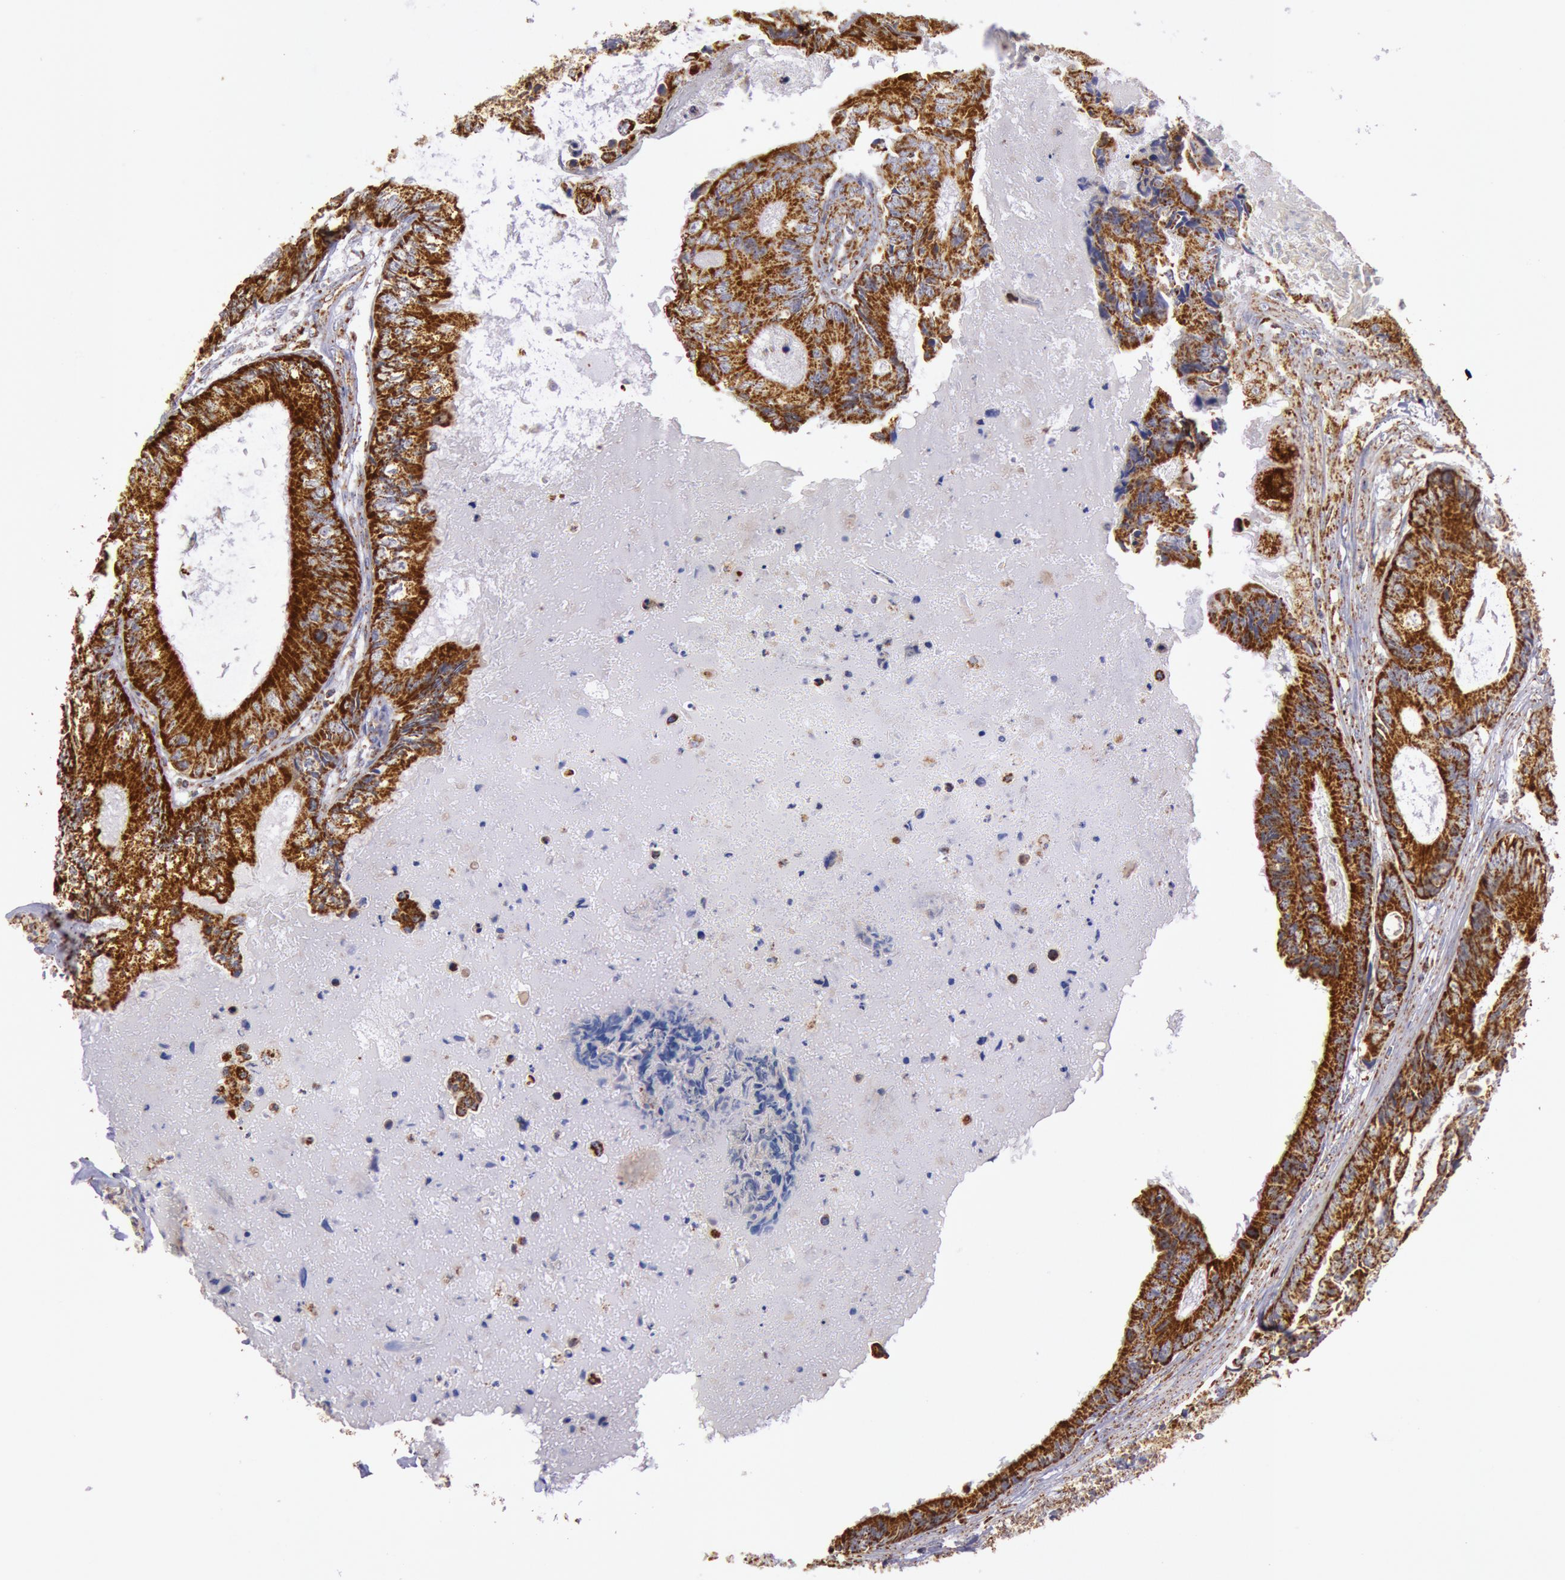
{"staining": {"intensity": "strong", "quantity": ">75%", "location": "cytoplasmic/membranous"}, "tissue": "colorectal cancer", "cell_type": "Tumor cells", "image_type": "cancer", "snomed": [{"axis": "morphology", "description": "Adenocarcinoma, NOS"}, {"axis": "topography", "description": "Rectum"}], "caption": "Adenocarcinoma (colorectal) was stained to show a protein in brown. There is high levels of strong cytoplasmic/membranous positivity in approximately >75% of tumor cells. (Stains: DAB (3,3'-diaminobenzidine) in brown, nuclei in blue, Microscopy: brightfield microscopy at high magnification).", "gene": "CYC1", "patient": {"sex": "female", "age": 98}}